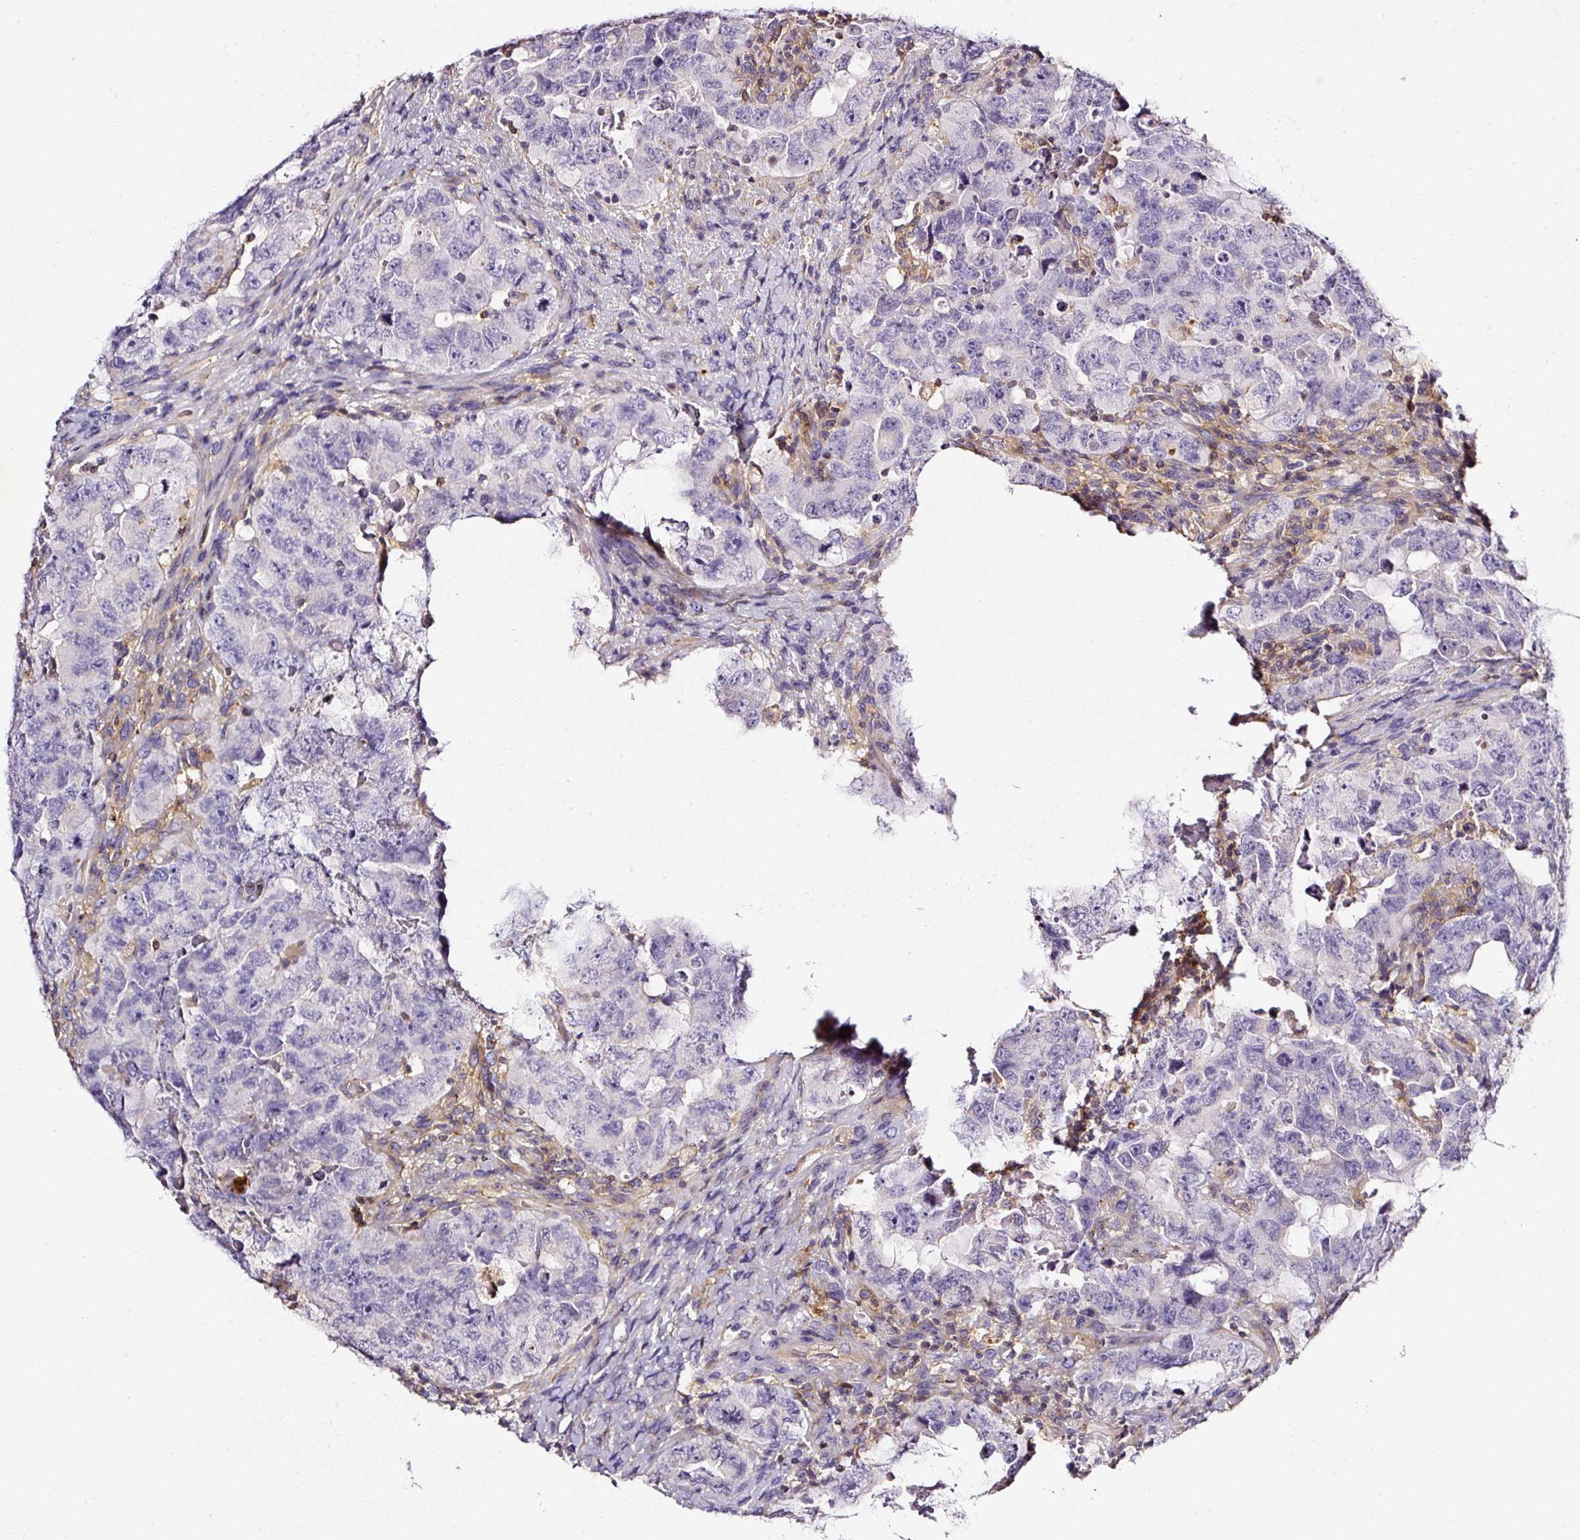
{"staining": {"intensity": "negative", "quantity": "none", "location": "none"}, "tissue": "testis cancer", "cell_type": "Tumor cells", "image_type": "cancer", "snomed": [{"axis": "morphology", "description": "Carcinoma, Embryonal, NOS"}, {"axis": "topography", "description": "Testis"}], "caption": "IHC image of human testis cancer (embryonal carcinoma) stained for a protein (brown), which demonstrates no staining in tumor cells. Nuclei are stained in blue.", "gene": "CD47", "patient": {"sex": "male", "age": 24}}